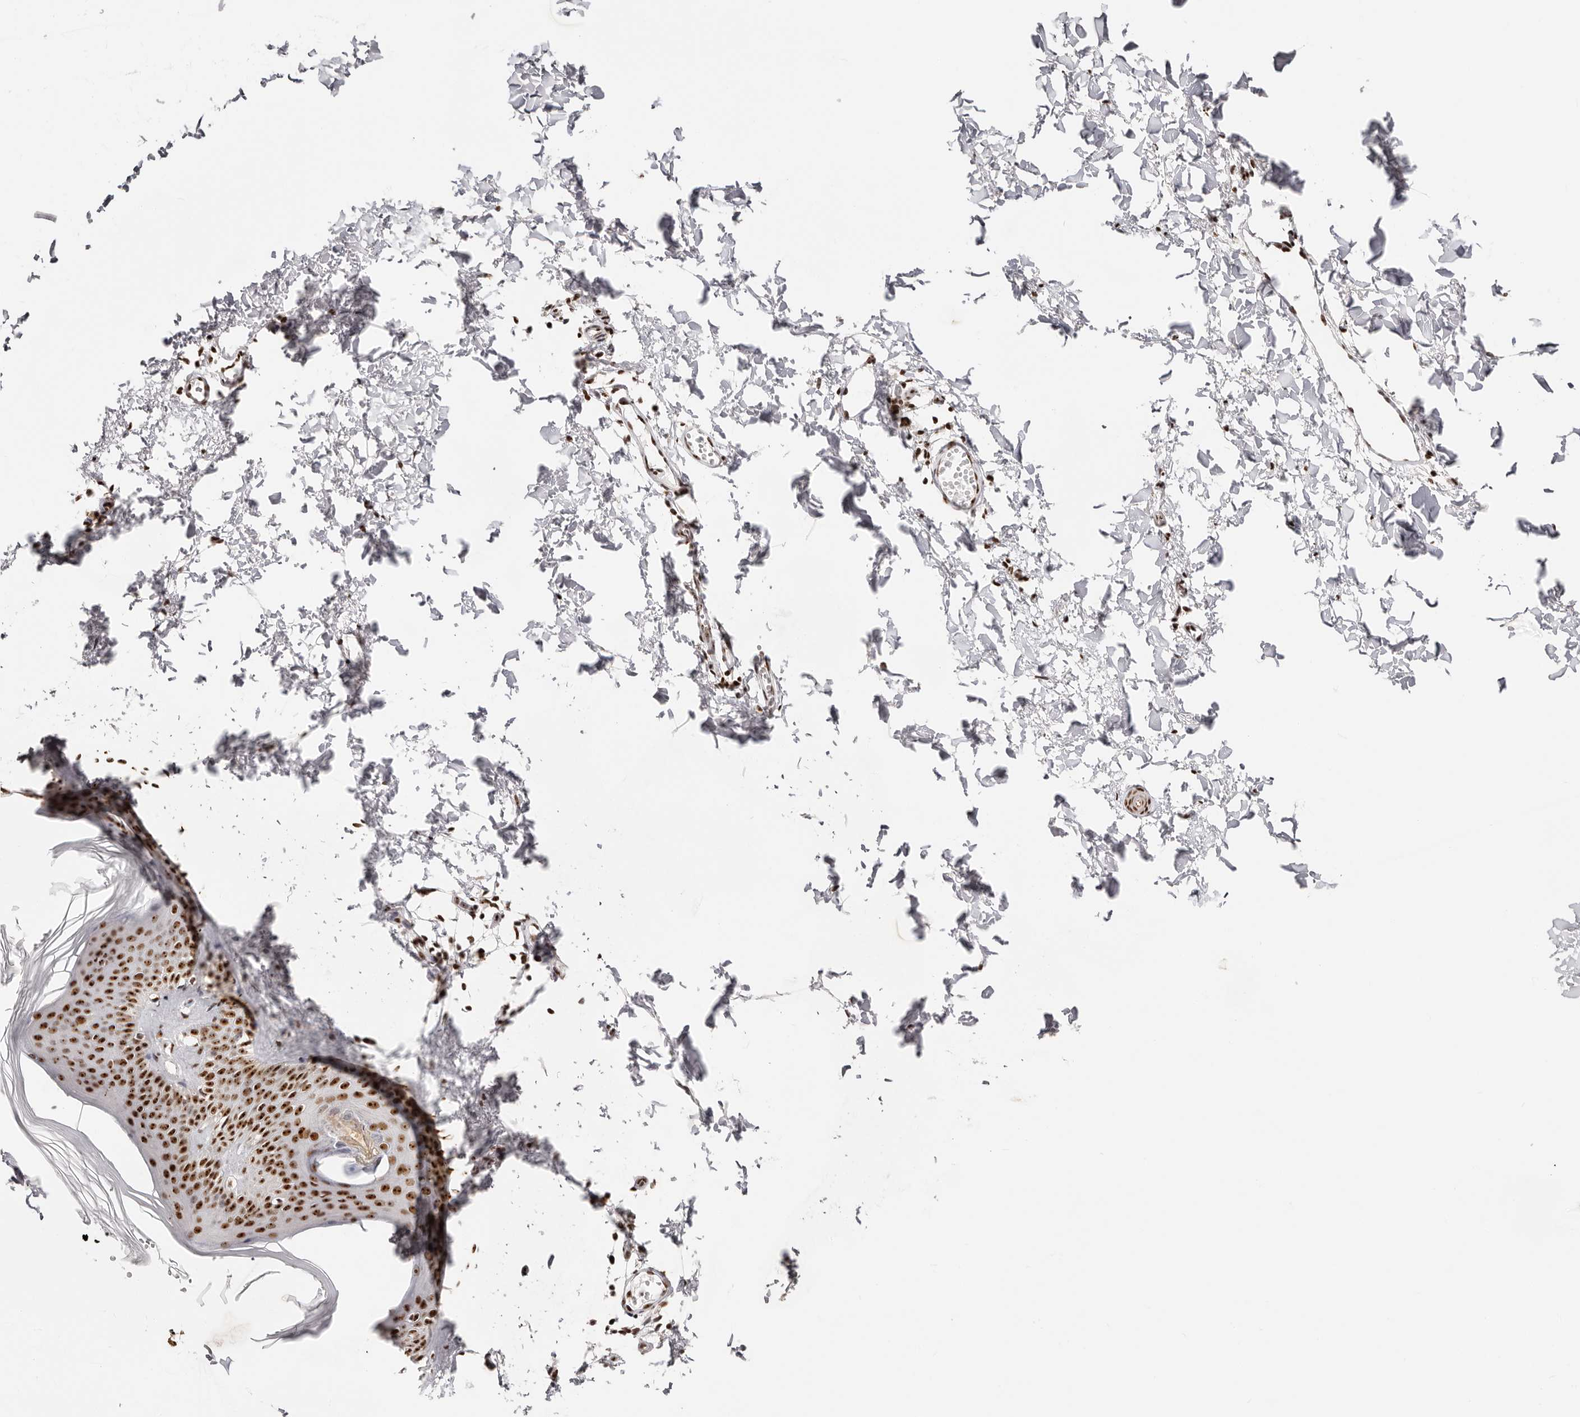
{"staining": {"intensity": "moderate", "quantity": ">75%", "location": "nuclear"}, "tissue": "skin", "cell_type": "Fibroblasts", "image_type": "normal", "snomed": [{"axis": "morphology", "description": "Normal tissue, NOS"}, {"axis": "topography", "description": "Skin"}], "caption": "The micrograph demonstrates immunohistochemical staining of normal skin. There is moderate nuclear expression is seen in approximately >75% of fibroblasts.", "gene": "IQGAP3", "patient": {"sex": "female", "age": 27}}